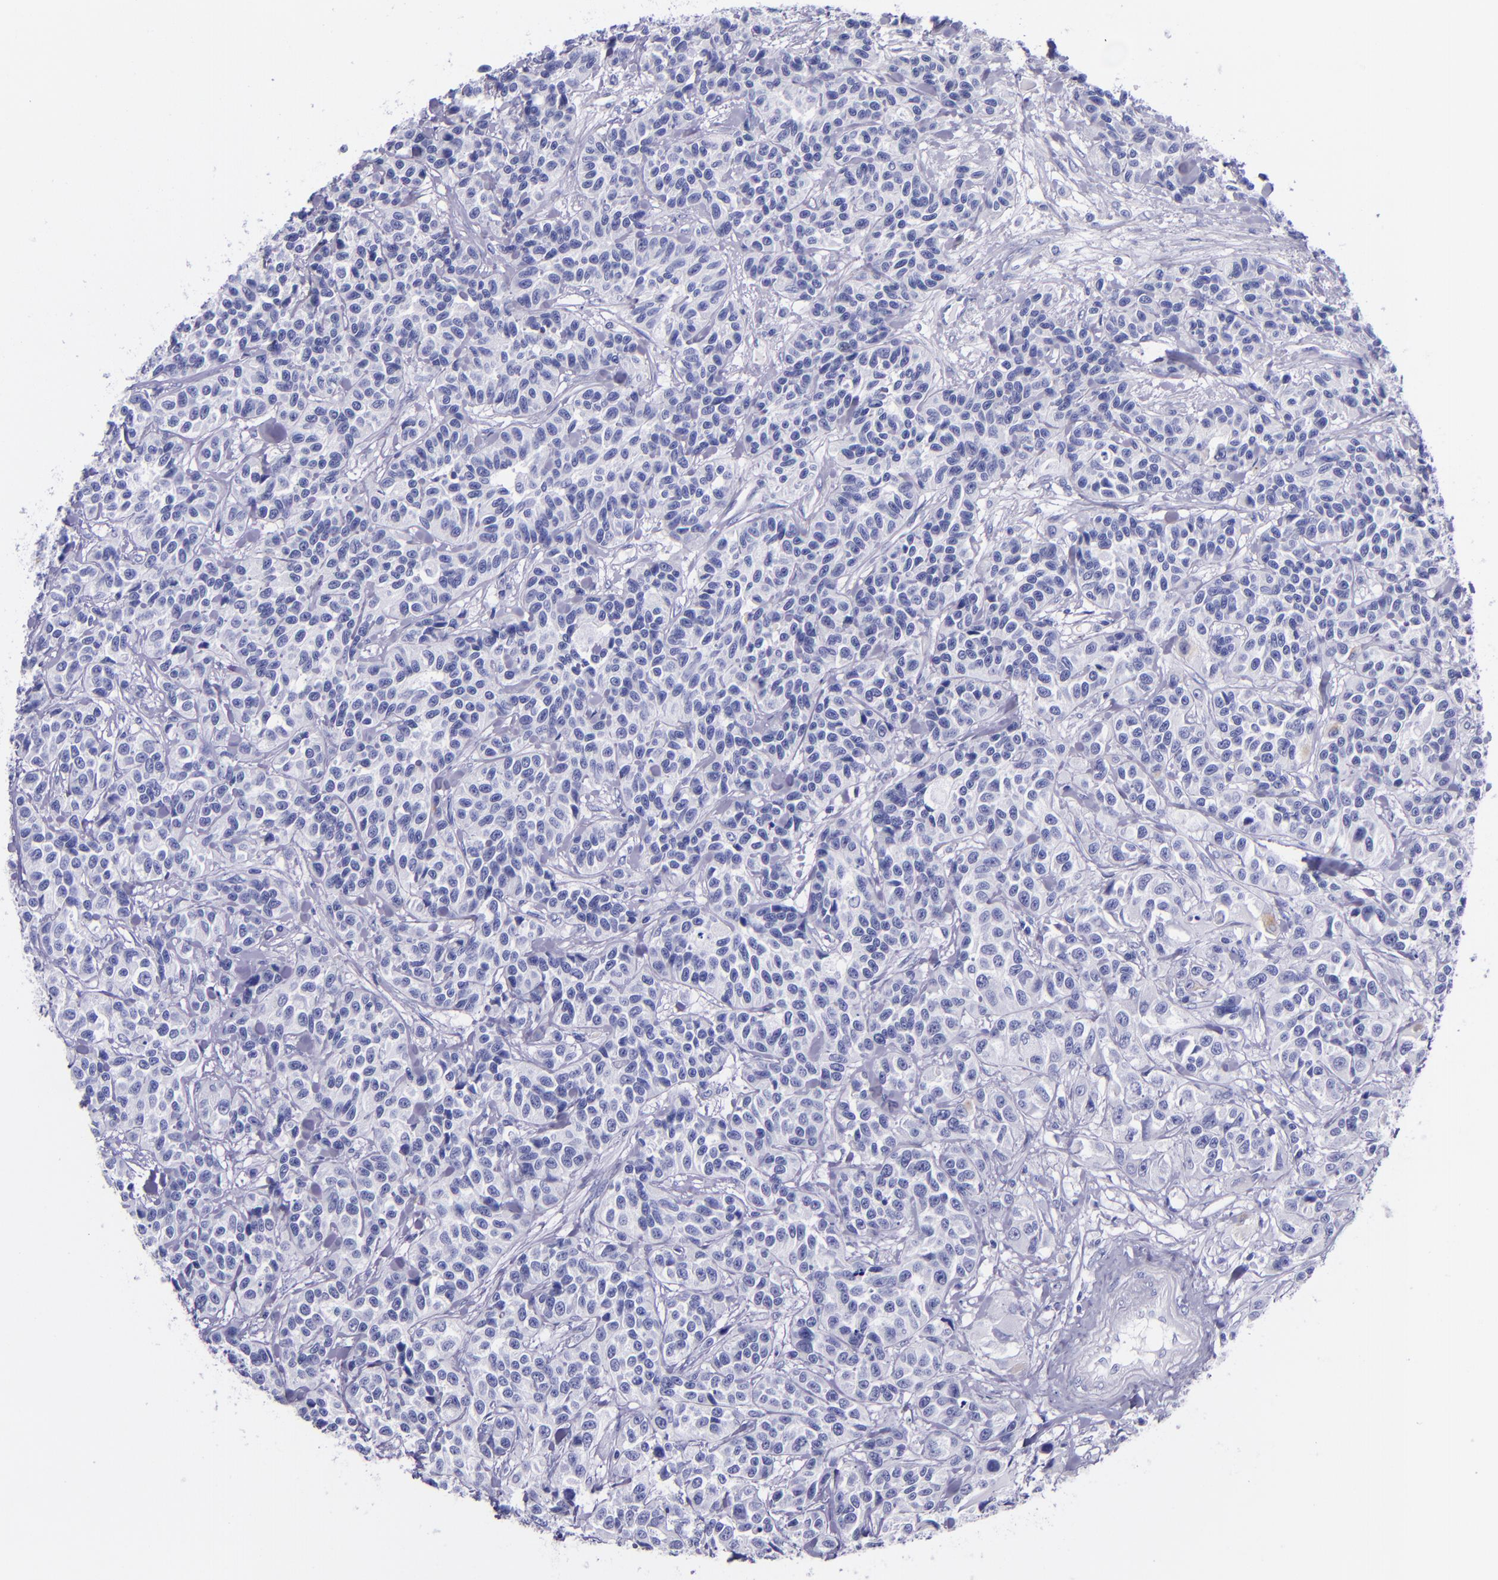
{"staining": {"intensity": "negative", "quantity": "none", "location": "none"}, "tissue": "urothelial cancer", "cell_type": "Tumor cells", "image_type": "cancer", "snomed": [{"axis": "morphology", "description": "Urothelial carcinoma, High grade"}, {"axis": "topography", "description": "Urinary bladder"}], "caption": "Tumor cells show no significant staining in high-grade urothelial carcinoma.", "gene": "SLPI", "patient": {"sex": "female", "age": 81}}